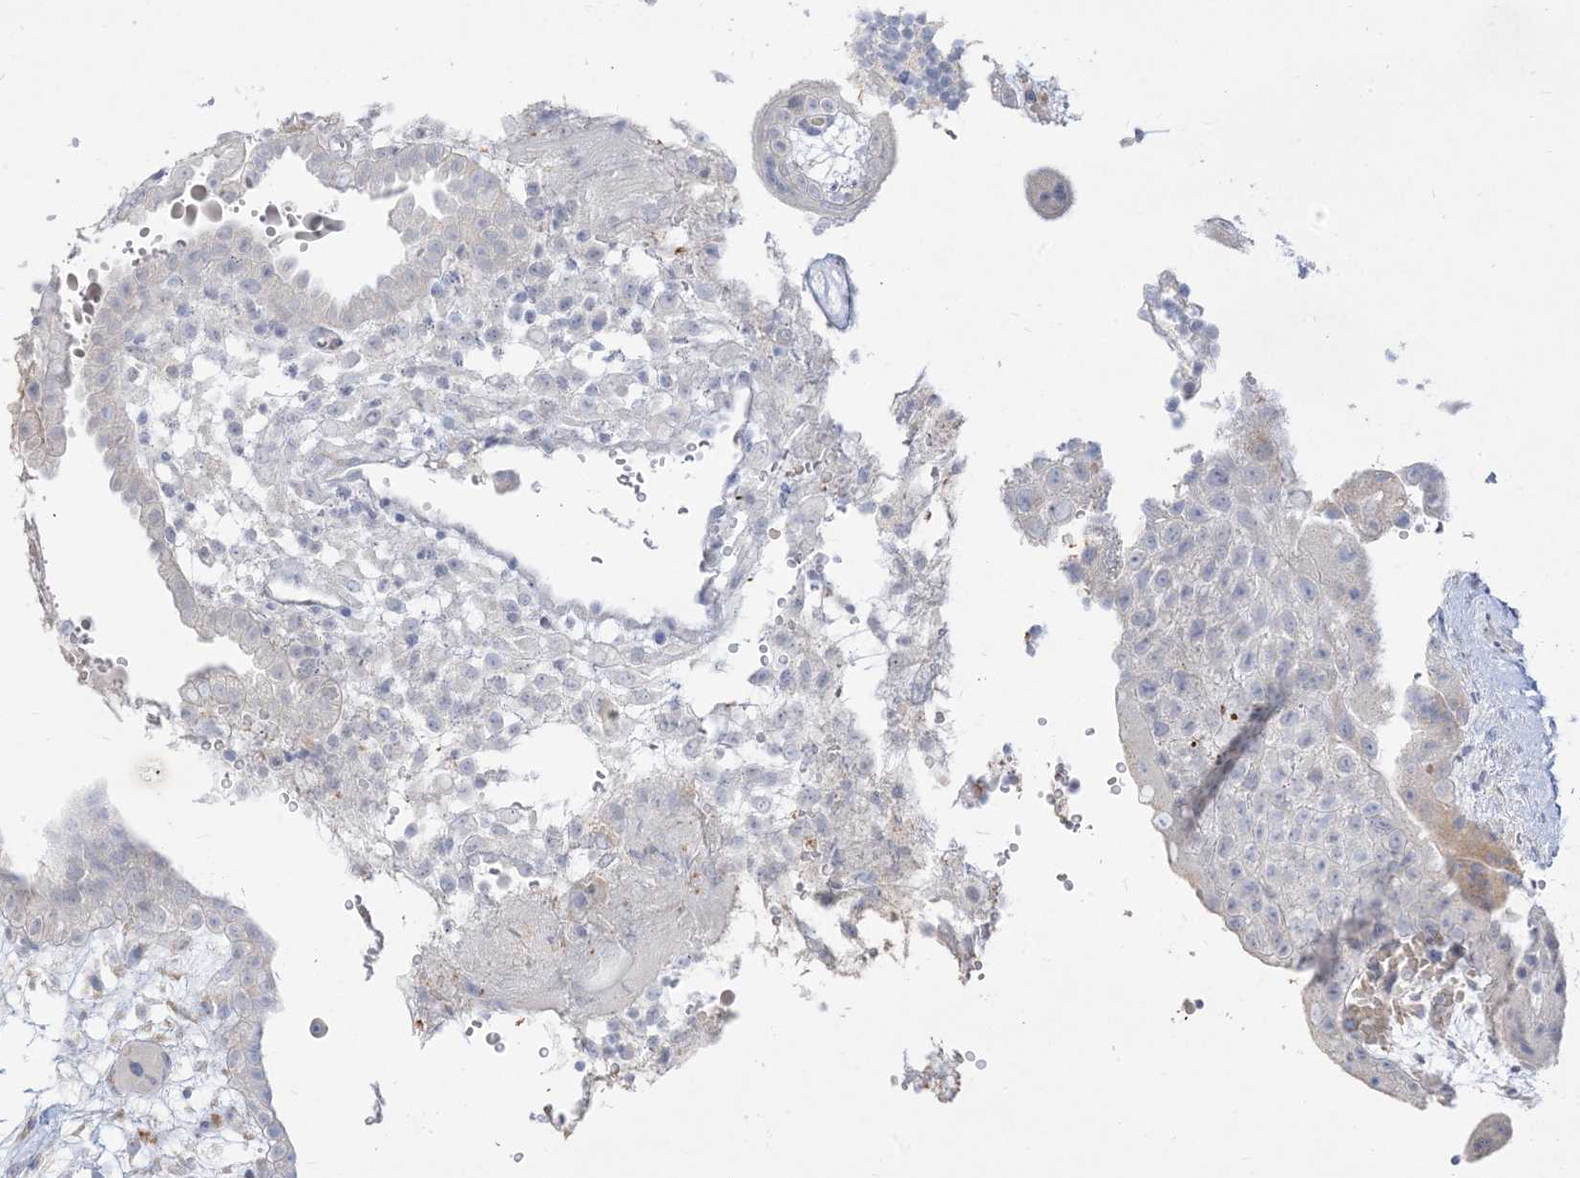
{"staining": {"intensity": "strong", "quantity": ">75%", "location": "cytoplasmic/membranous"}, "tissue": "placenta", "cell_type": "Decidual cells", "image_type": "normal", "snomed": [{"axis": "morphology", "description": "Normal tissue, NOS"}, {"axis": "topography", "description": "Placenta"}], "caption": "Strong cytoplasmic/membranous staining for a protein is appreciated in approximately >75% of decidual cells of benign placenta using IHC.", "gene": "LOXL3", "patient": {"sex": "female", "age": 18}}